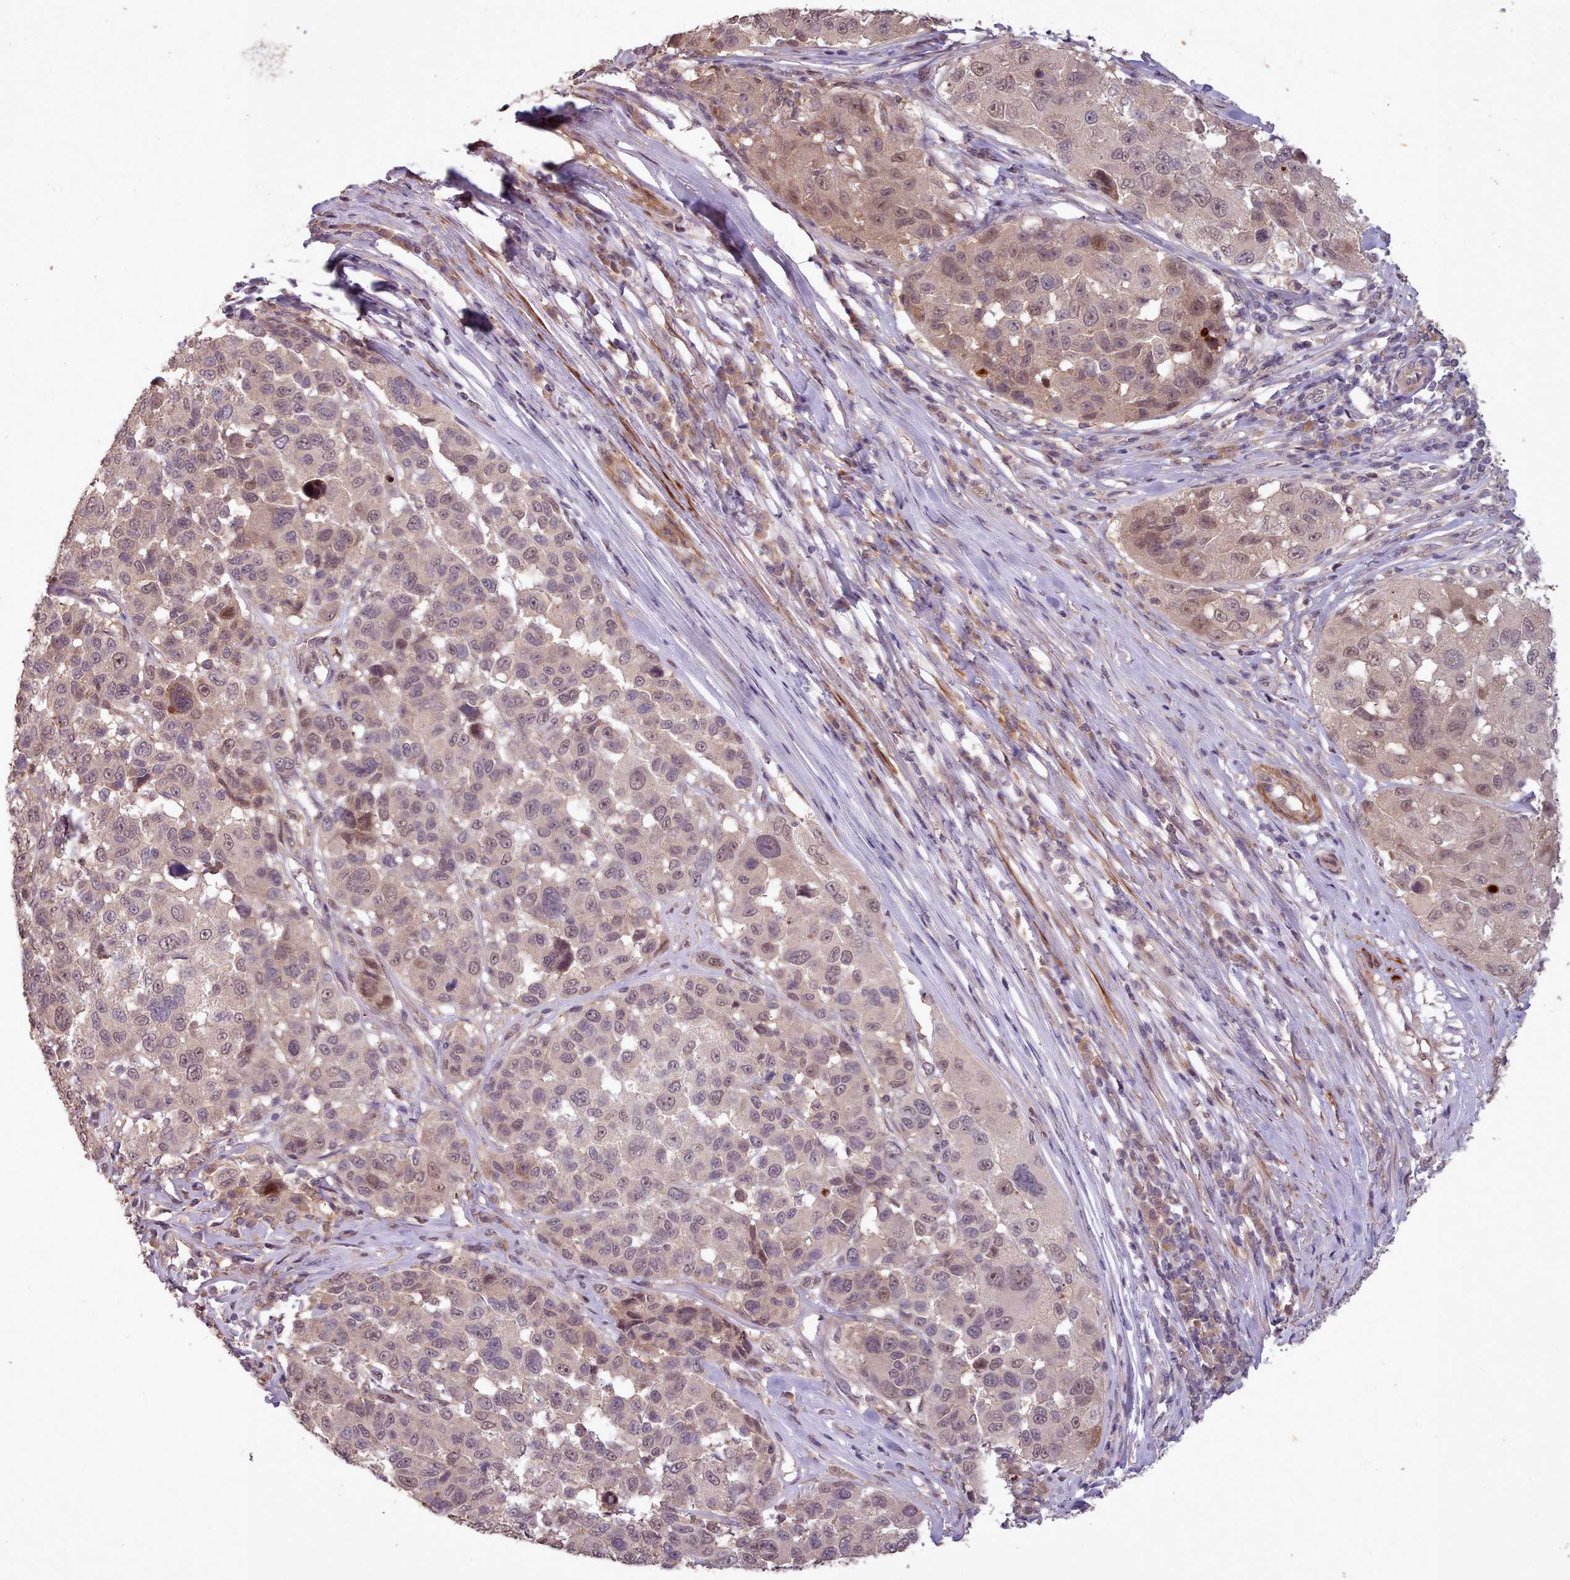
{"staining": {"intensity": "weak", "quantity": "25%-75%", "location": "nuclear"}, "tissue": "melanoma", "cell_type": "Tumor cells", "image_type": "cancer", "snomed": [{"axis": "morphology", "description": "Malignant melanoma, NOS"}, {"axis": "topography", "description": "Skin"}], "caption": "This is an image of IHC staining of malignant melanoma, which shows weak positivity in the nuclear of tumor cells.", "gene": "CDC6", "patient": {"sex": "female", "age": 66}}